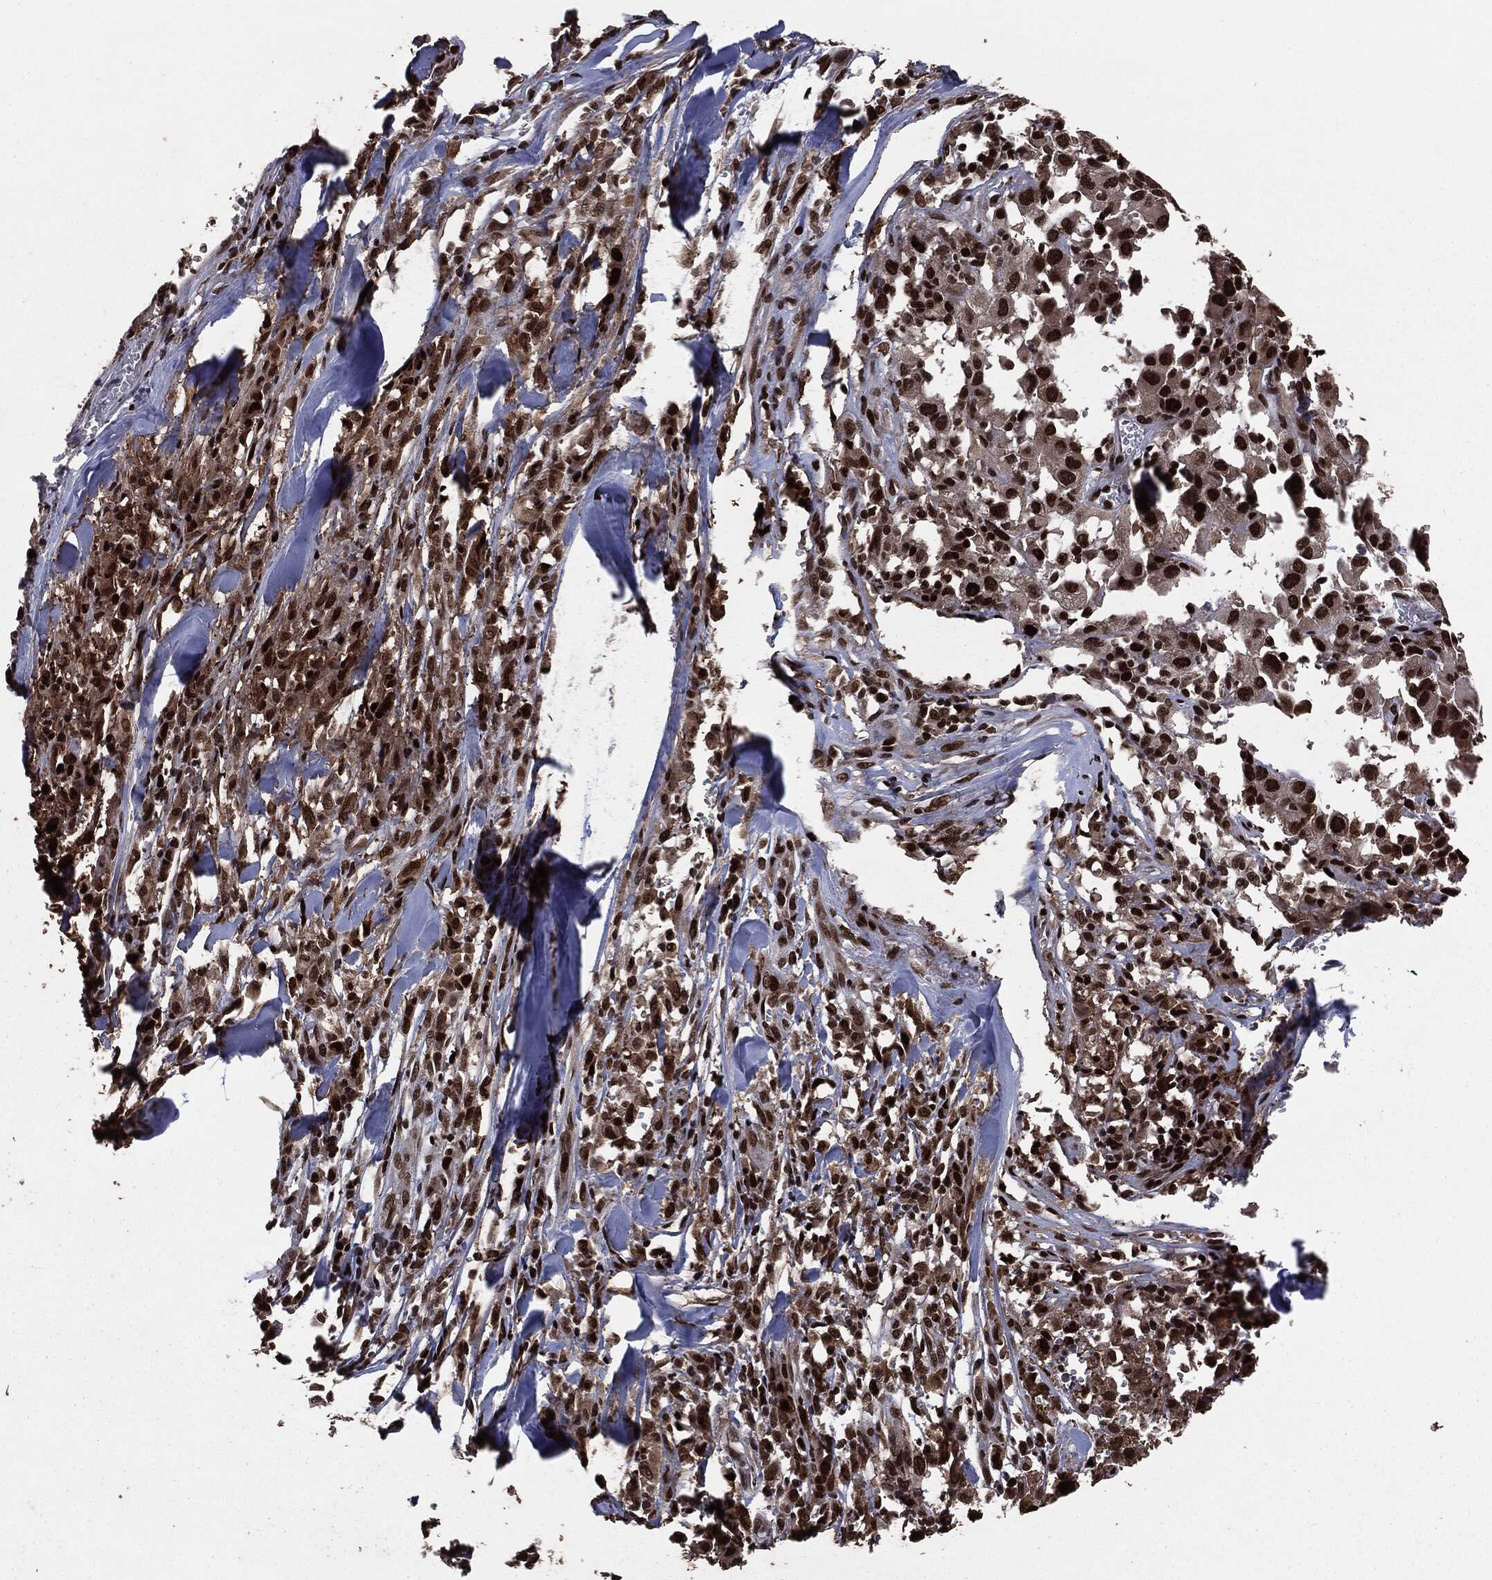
{"staining": {"intensity": "strong", "quantity": ">75%", "location": "nuclear"}, "tissue": "melanoma", "cell_type": "Tumor cells", "image_type": "cancer", "snomed": [{"axis": "morphology", "description": "Malignant melanoma, Metastatic site"}, {"axis": "topography", "description": "Lymph node"}], "caption": "IHC photomicrograph of neoplastic tissue: human melanoma stained using immunohistochemistry reveals high levels of strong protein expression localized specifically in the nuclear of tumor cells, appearing as a nuclear brown color.", "gene": "DVL2", "patient": {"sex": "male", "age": 50}}